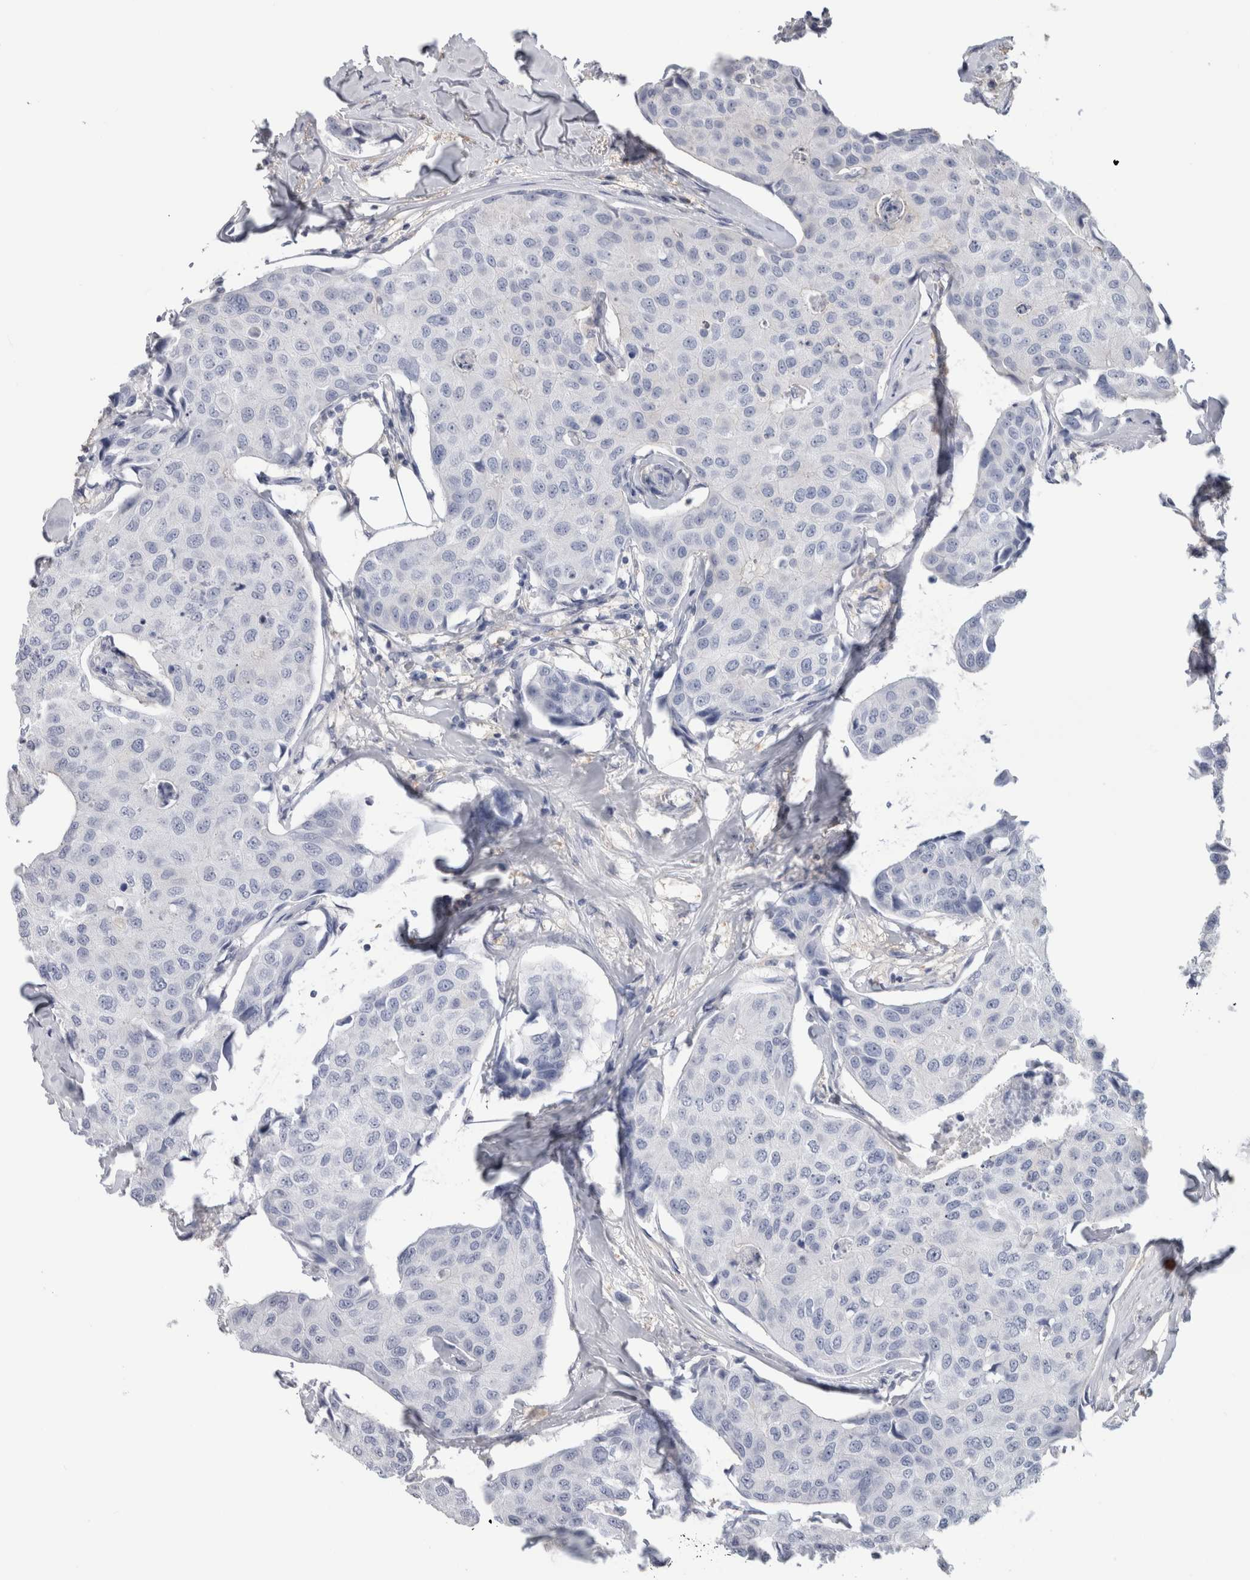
{"staining": {"intensity": "negative", "quantity": "none", "location": "none"}, "tissue": "breast cancer", "cell_type": "Tumor cells", "image_type": "cancer", "snomed": [{"axis": "morphology", "description": "Duct carcinoma"}, {"axis": "topography", "description": "Breast"}], "caption": "Photomicrograph shows no protein staining in tumor cells of breast cancer tissue. (Brightfield microscopy of DAB IHC at high magnification).", "gene": "SCRN1", "patient": {"sex": "female", "age": 80}}